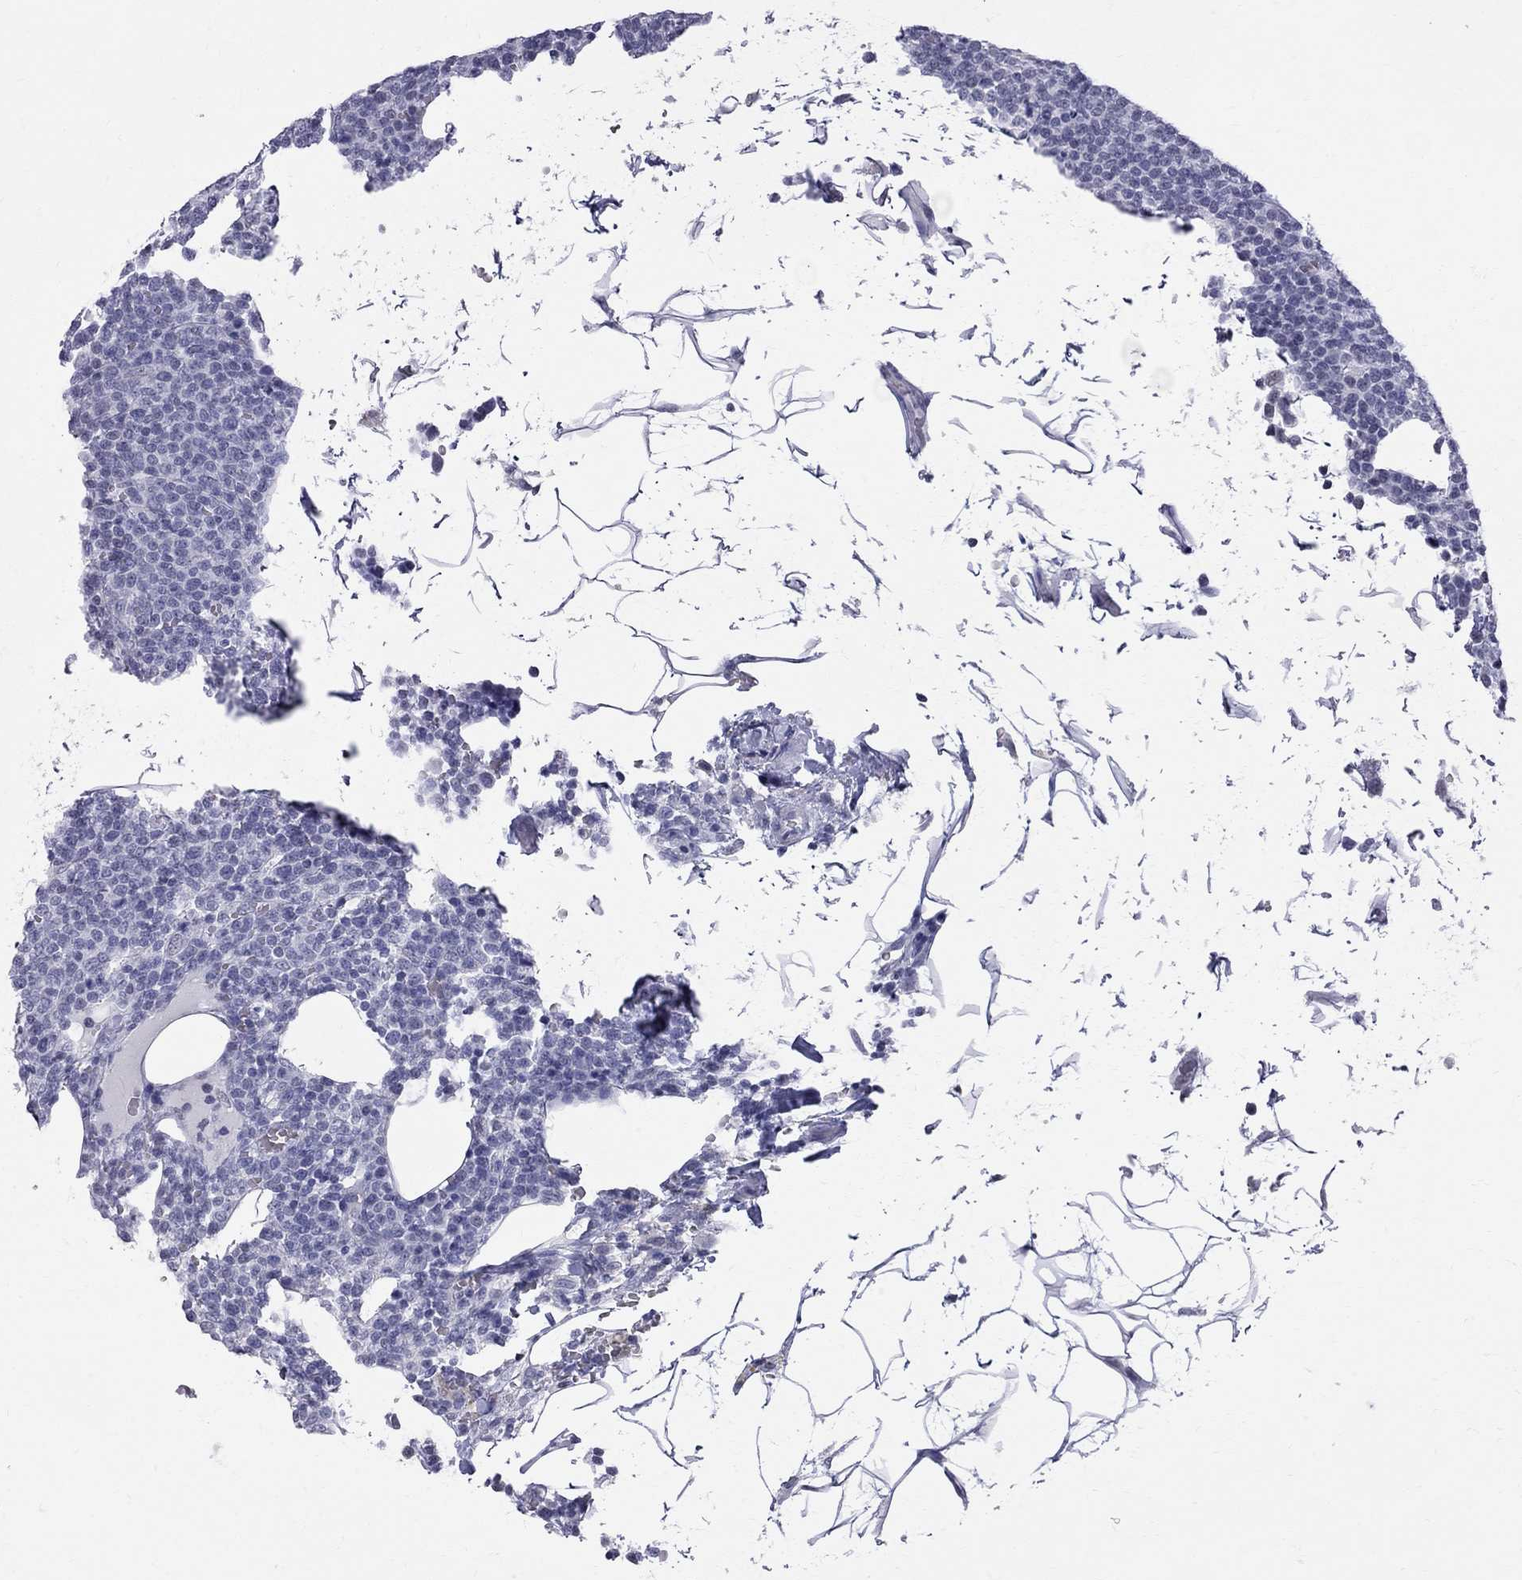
{"staining": {"intensity": "negative", "quantity": "none", "location": "none"}, "tissue": "lymphoma", "cell_type": "Tumor cells", "image_type": "cancer", "snomed": [{"axis": "morphology", "description": "Malignant lymphoma, non-Hodgkin's type, High grade"}, {"axis": "topography", "description": "Lymph node"}], "caption": "The immunohistochemistry (IHC) histopathology image has no significant positivity in tumor cells of high-grade malignant lymphoma, non-Hodgkin's type tissue. (DAB (3,3'-diaminobenzidine) IHC visualized using brightfield microscopy, high magnification).", "gene": "MUC15", "patient": {"sex": "male", "age": 61}}